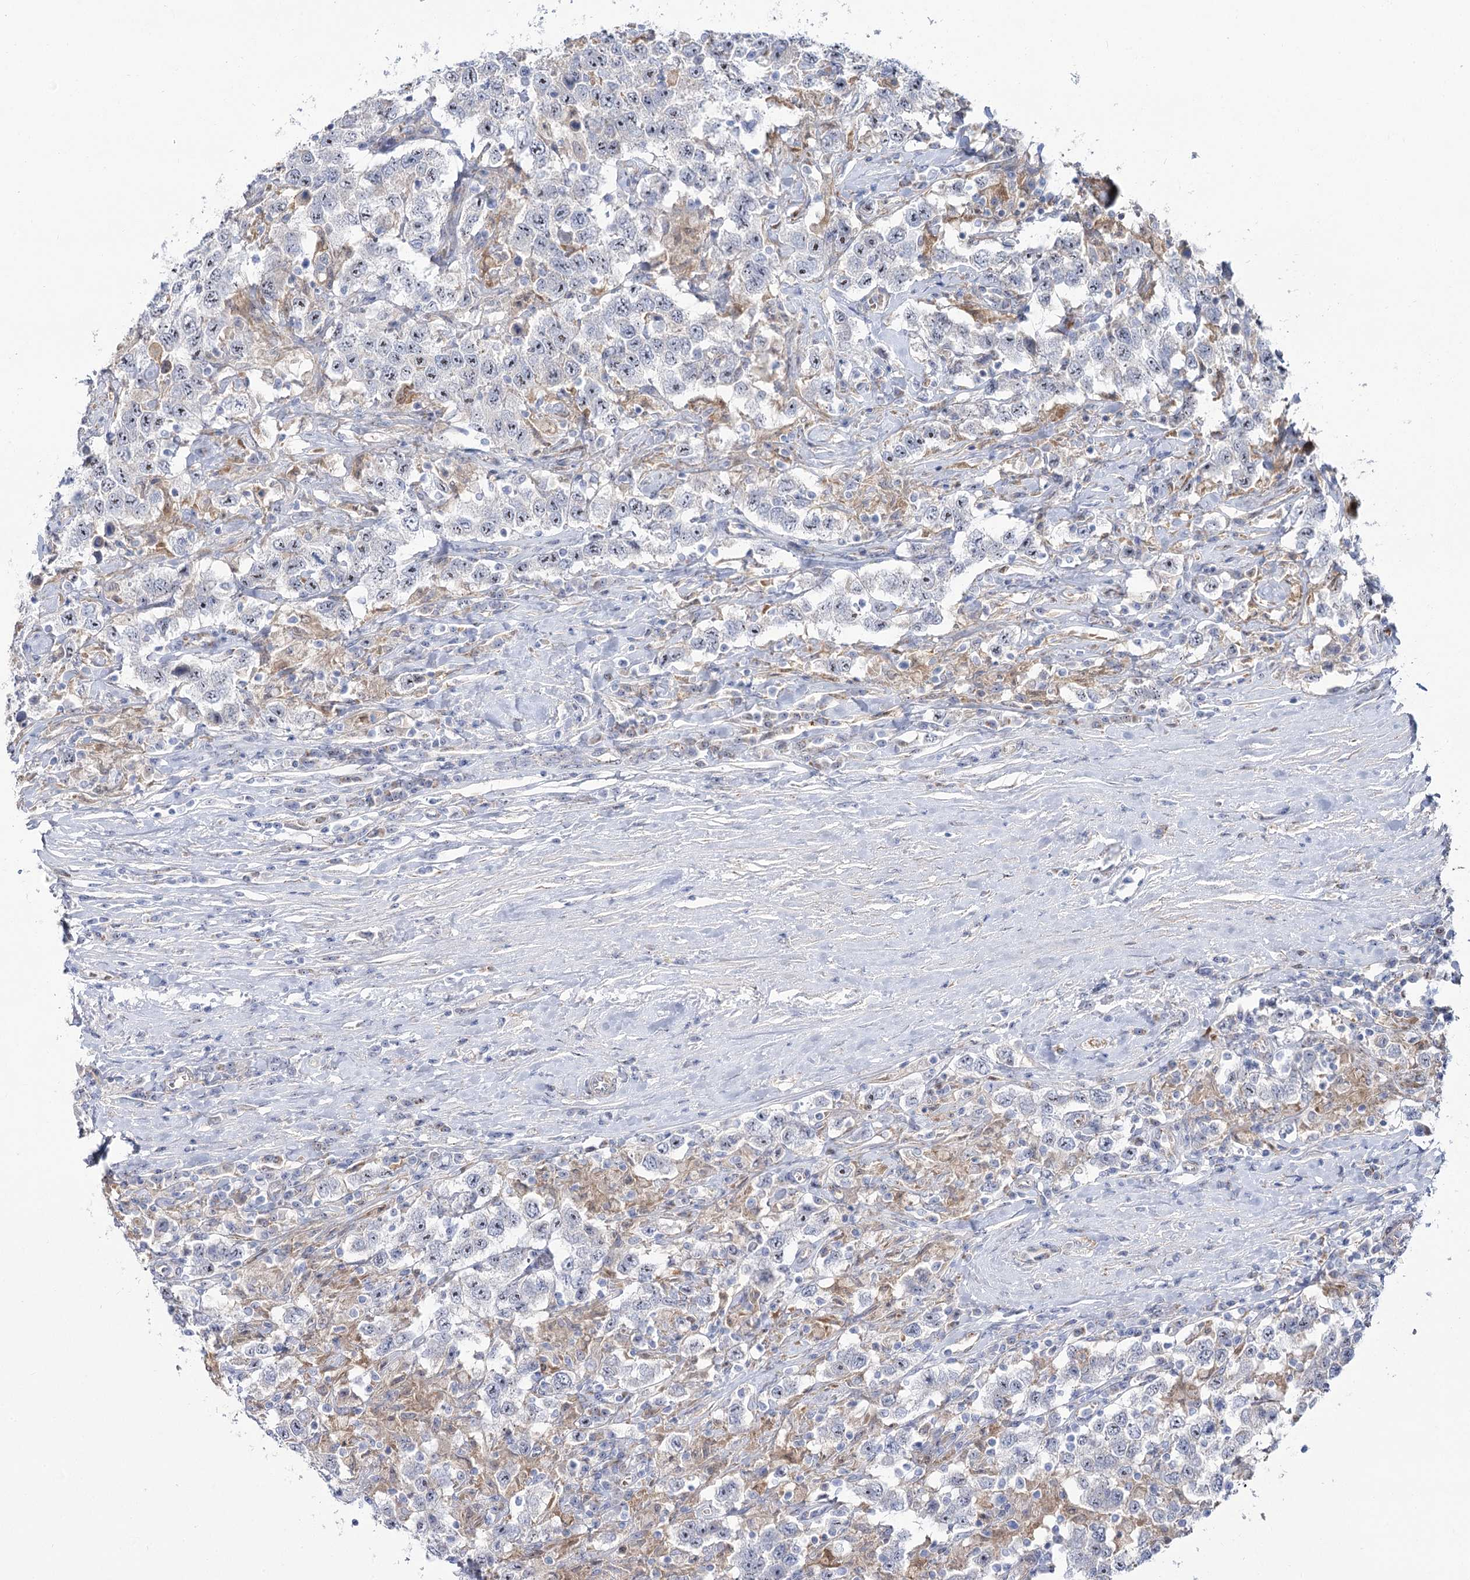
{"staining": {"intensity": "weak", "quantity": "<25%", "location": "nuclear"}, "tissue": "testis cancer", "cell_type": "Tumor cells", "image_type": "cancer", "snomed": [{"axis": "morphology", "description": "Seminoma, NOS"}, {"axis": "topography", "description": "Testis"}], "caption": "High power microscopy histopathology image of an immunohistochemistry (IHC) photomicrograph of testis seminoma, revealing no significant staining in tumor cells.", "gene": "SUOX", "patient": {"sex": "male", "age": 41}}